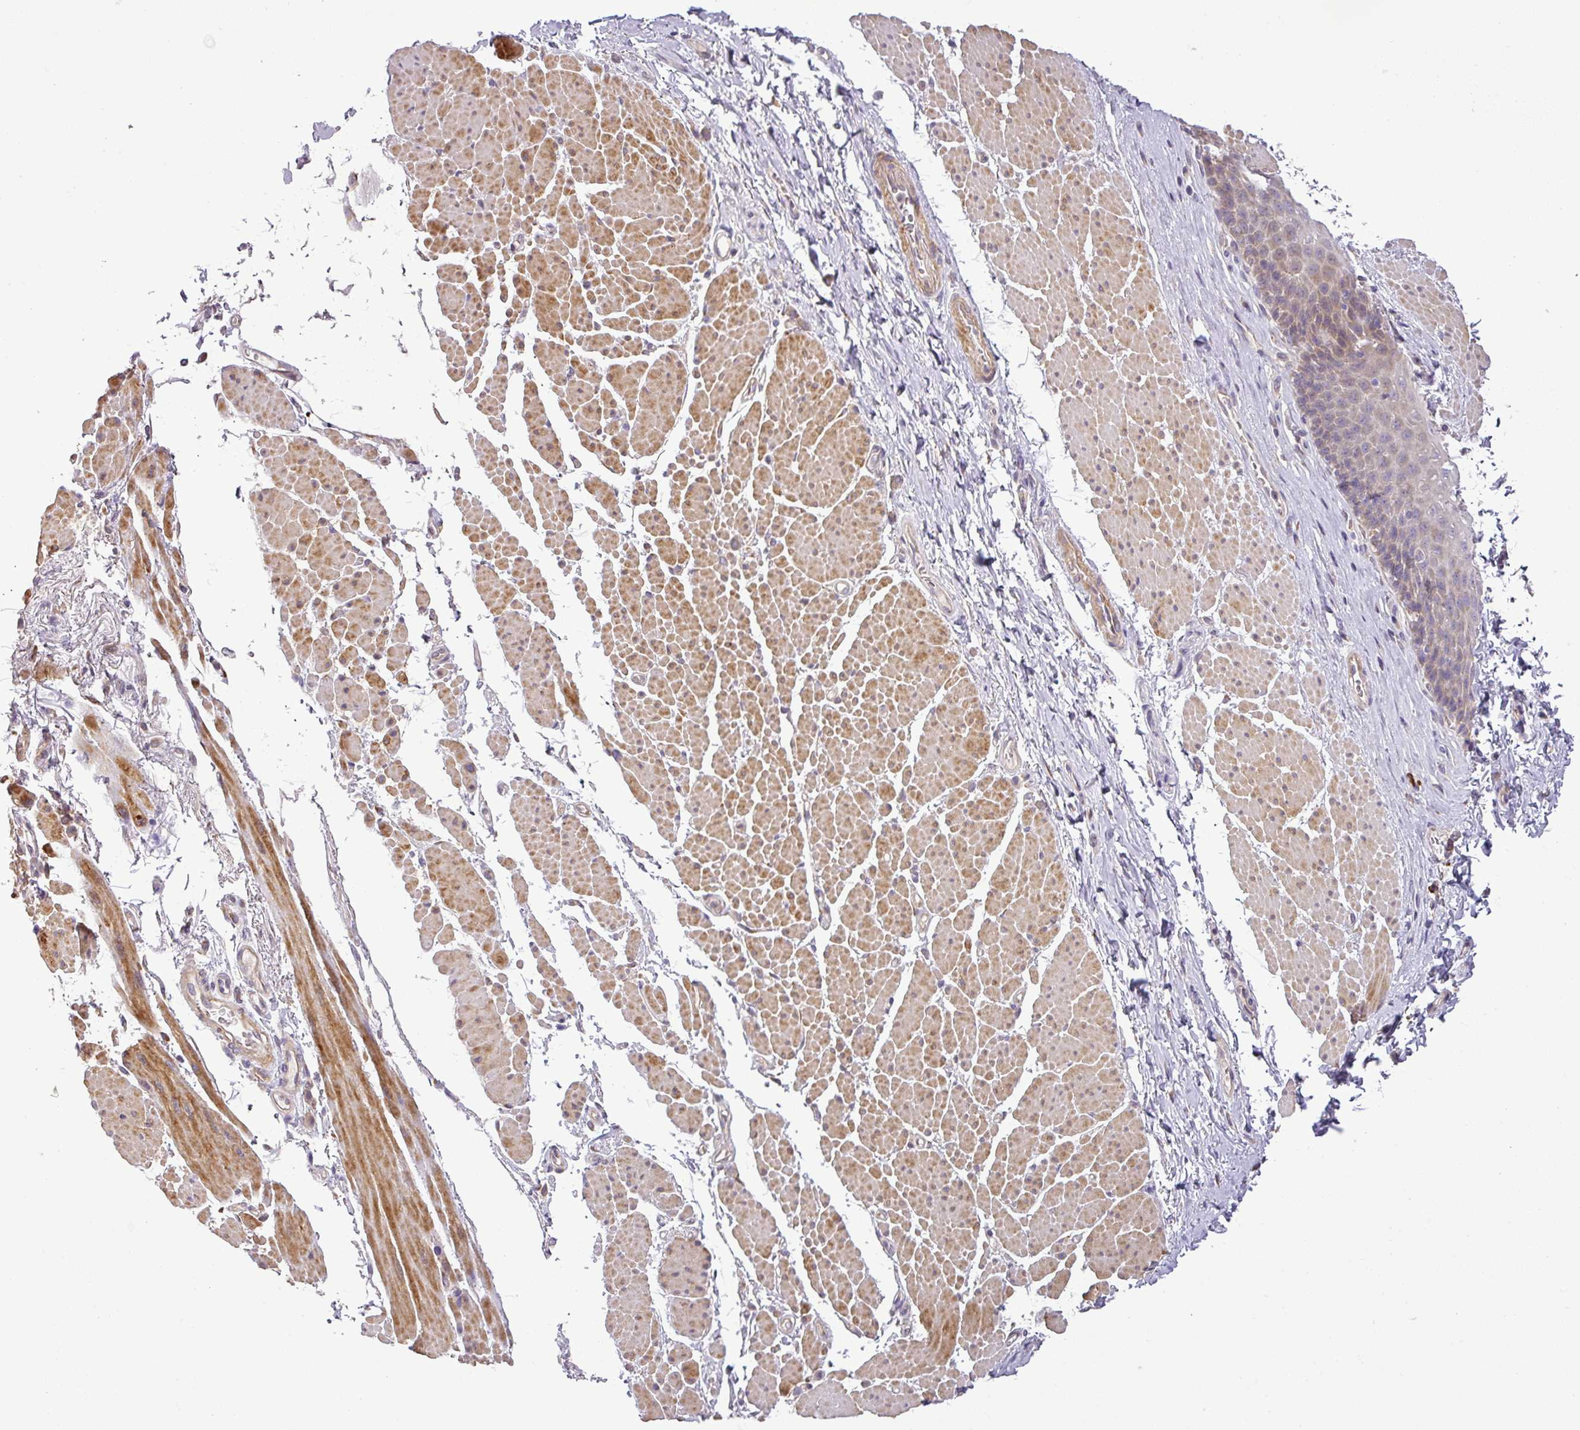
{"staining": {"intensity": "weak", "quantity": "25%-75%", "location": "cytoplasmic/membranous"}, "tissue": "esophagus", "cell_type": "Squamous epithelial cells", "image_type": "normal", "snomed": [{"axis": "morphology", "description": "Normal tissue, NOS"}, {"axis": "topography", "description": "Esophagus"}], "caption": "This is an image of IHC staining of benign esophagus, which shows weak staining in the cytoplasmic/membranous of squamous epithelial cells.", "gene": "MOCS3", "patient": {"sex": "female", "age": 66}}